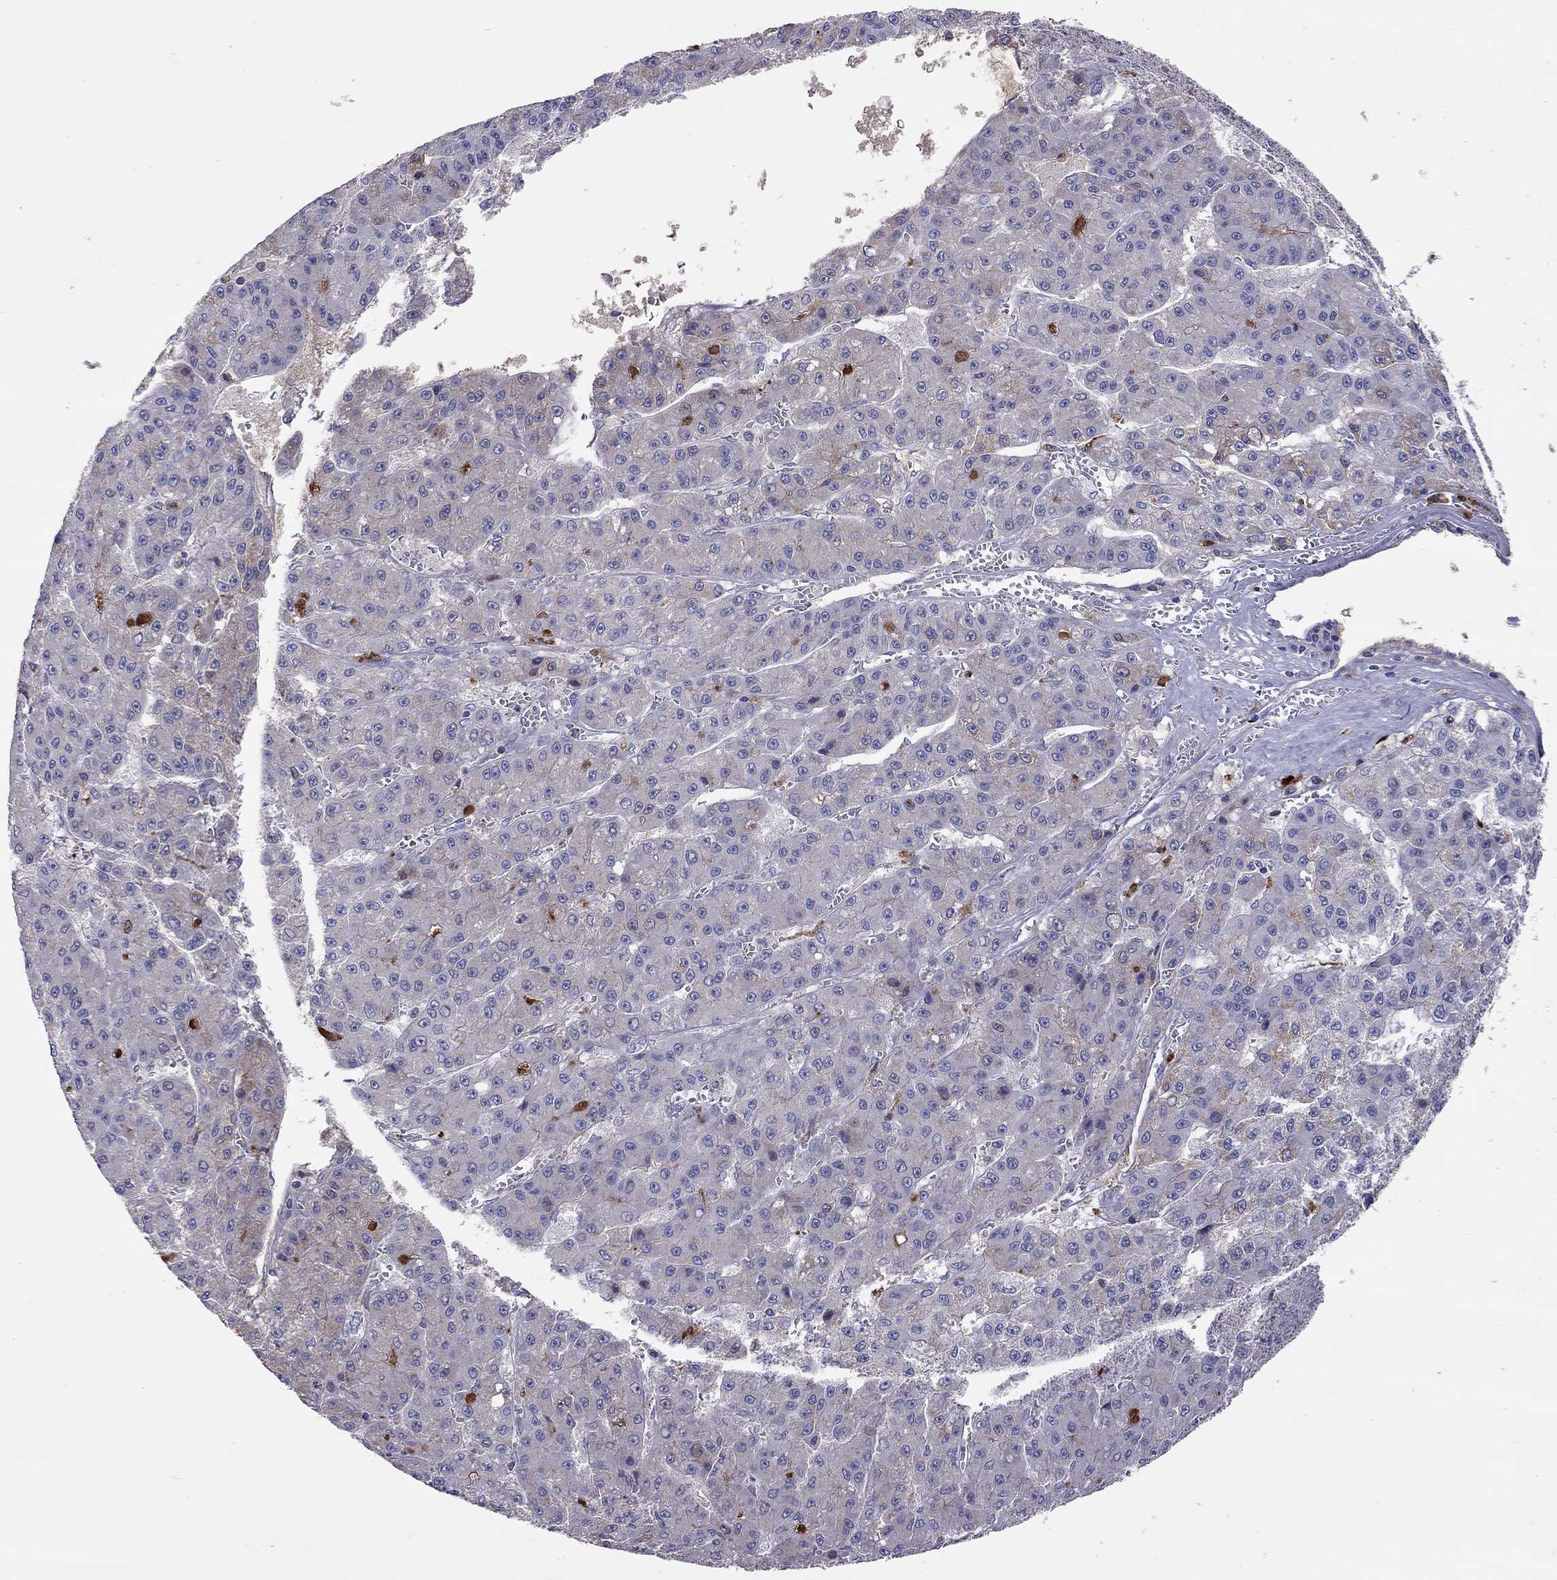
{"staining": {"intensity": "negative", "quantity": "none", "location": "none"}, "tissue": "liver cancer", "cell_type": "Tumor cells", "image_type": "cancer", "snomed": [{"axis": "morphology", "description": "Carcinoma, Hepatocellular, NOS"}, {"axis": "topography", "description": "Liver"}], "caption": "The IHC micrograph has no significant expression in tumor cells of liver cancer tissue.", "gene": "SERPINA3", "patient": {"sex": "male", "age": 70}}